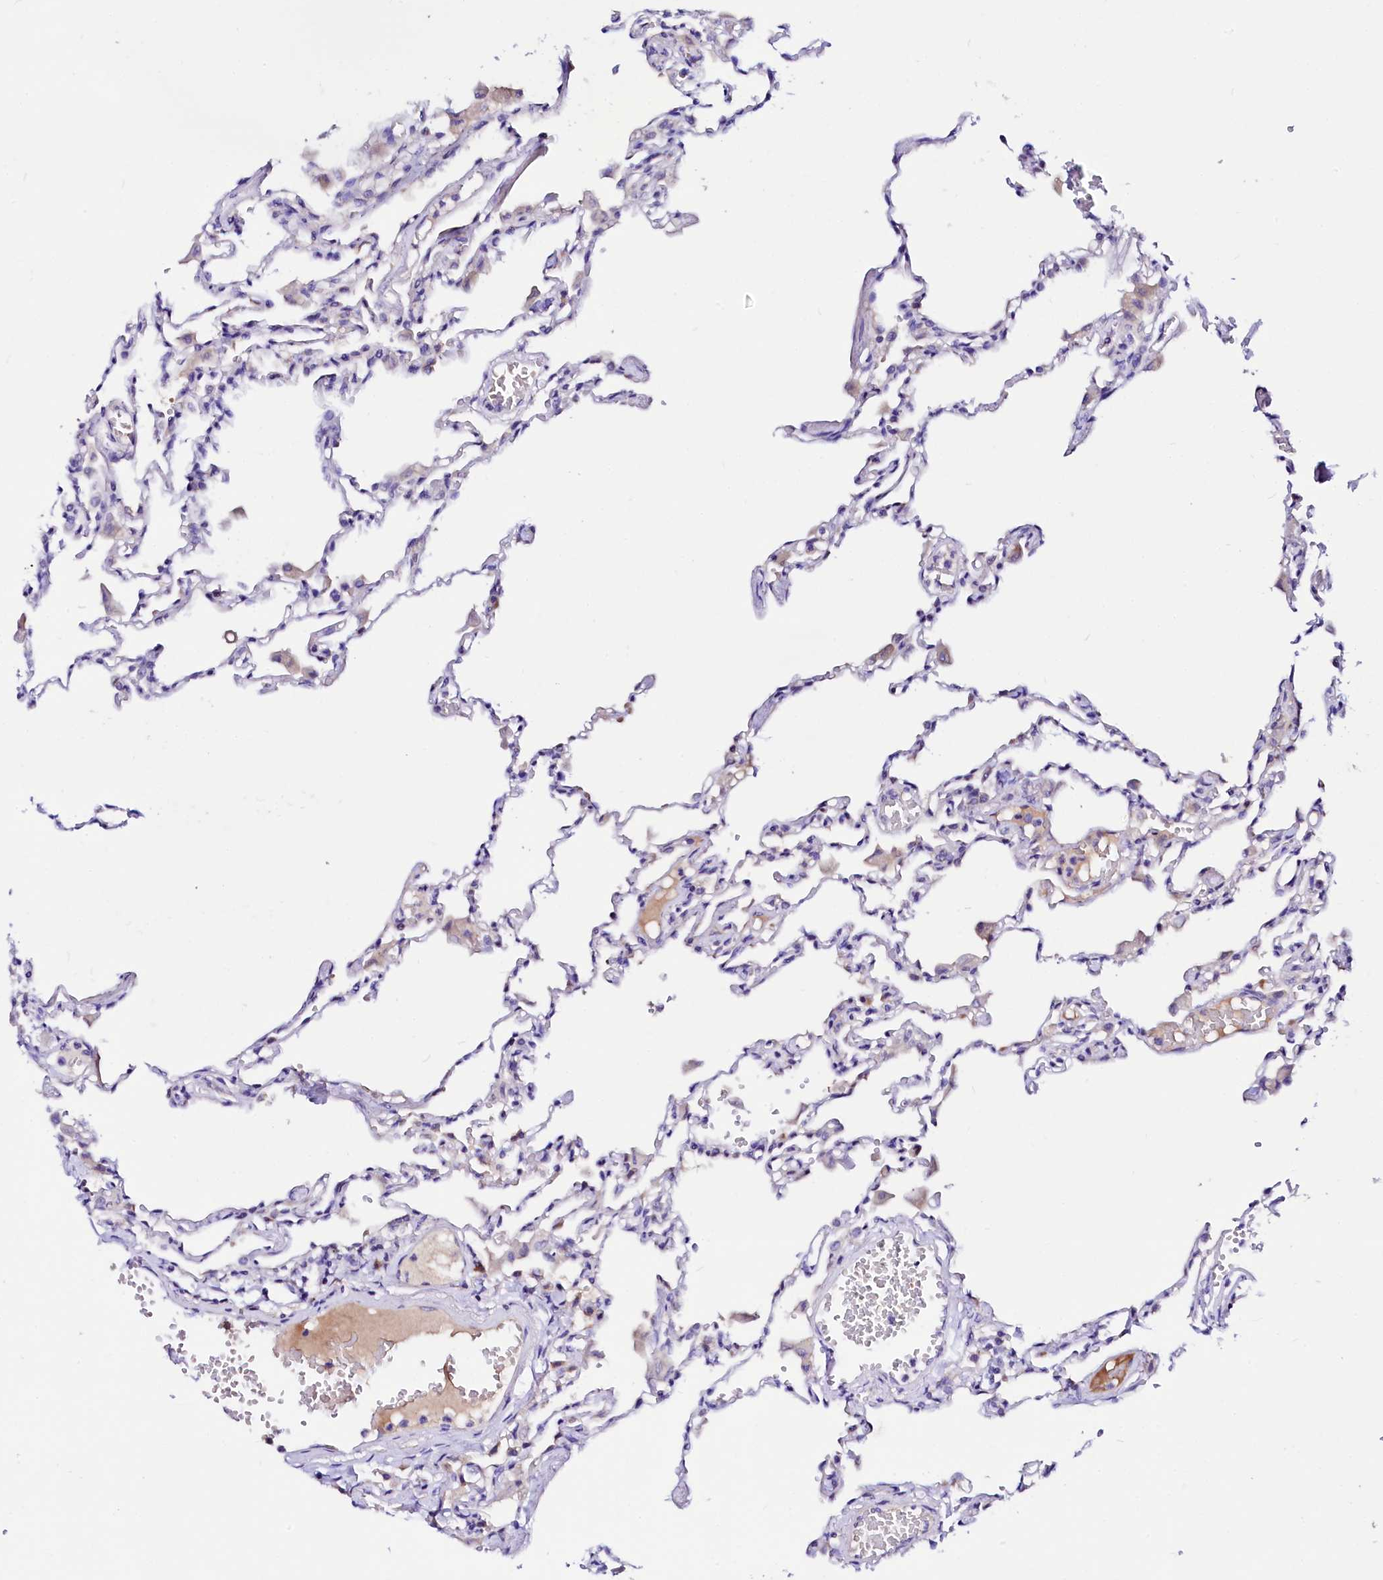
{"staining": {"intensity": "negative", "quantity": "none", "location": "none"}, "tissue": "lung", "cell_type": "Alveolar cells", "image_type": "normal", "snomed": [{"axis": "morphology", "description": "Normal tissue, NOS"}, {"axis": "topography", "description": "Bronchus"}, {"axis": "topography", "description": "Lung"}], "caption": "Image shows no significant protein staining in alveolar cells of normal lung. (DAB (3,3'-diaminobenzidine) immunohistochemistry (IHC), high magnification).", "gene": "BTBD16", "patient": {"sex": "female", "age": 49}}